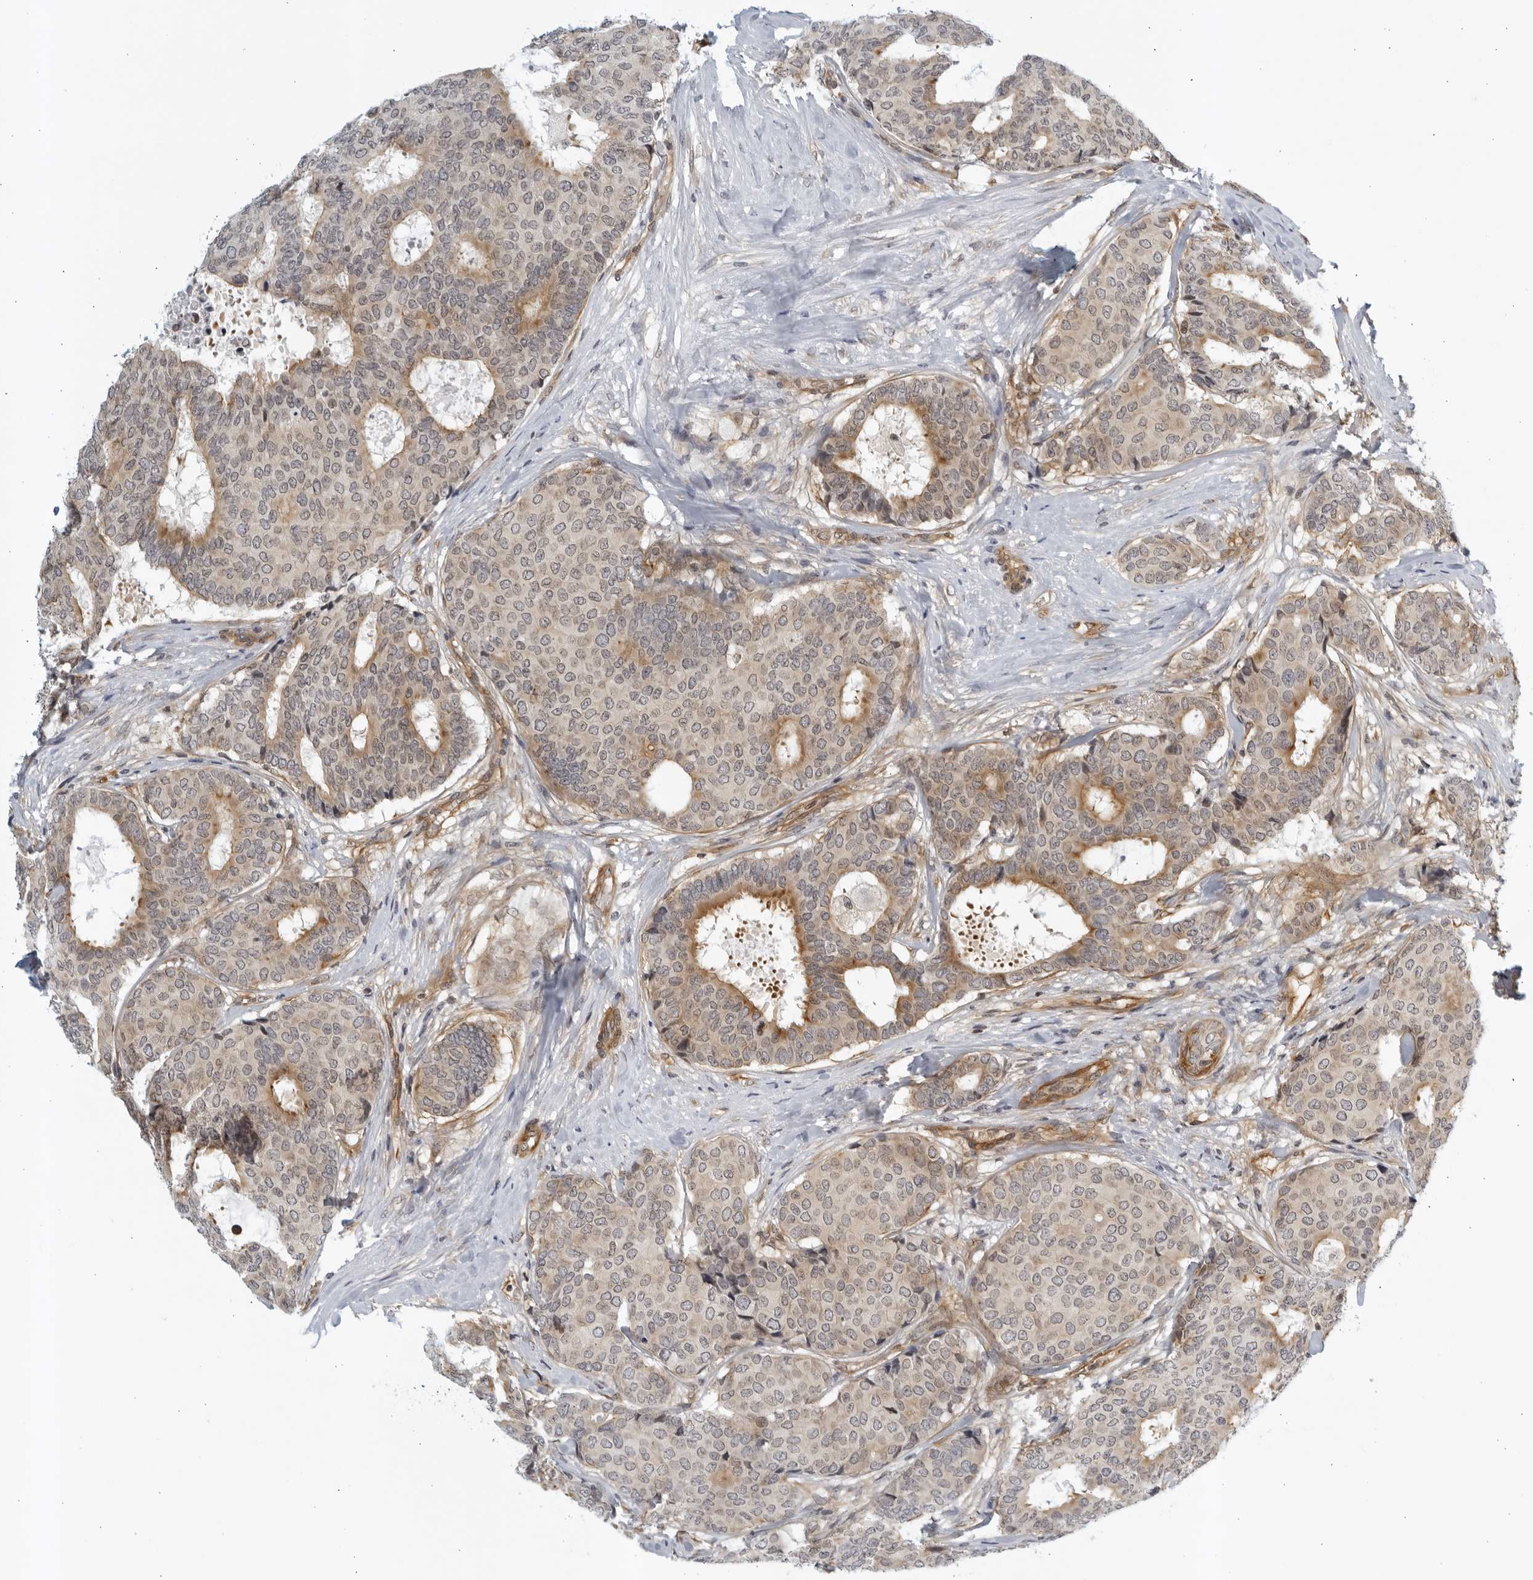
{"staining": {"intensity": "moderate", "quantity": "25%-75%", "location": "cytoplasmic/membranous"}, "tissue": "breast cancer", "cell_type": "Tumor cells", "image_type": "cancer", "snomed": [{"axis": "morphology", "description": "Duct carcinoma"}, {"axis": "topography", "description": "Breast"}], "caption": "Breast cancer stained with a protein marker shows moderate staining in tumor cells.", "gene": "SERTAD4", "patient": {"sex": "female", "age": 75}}